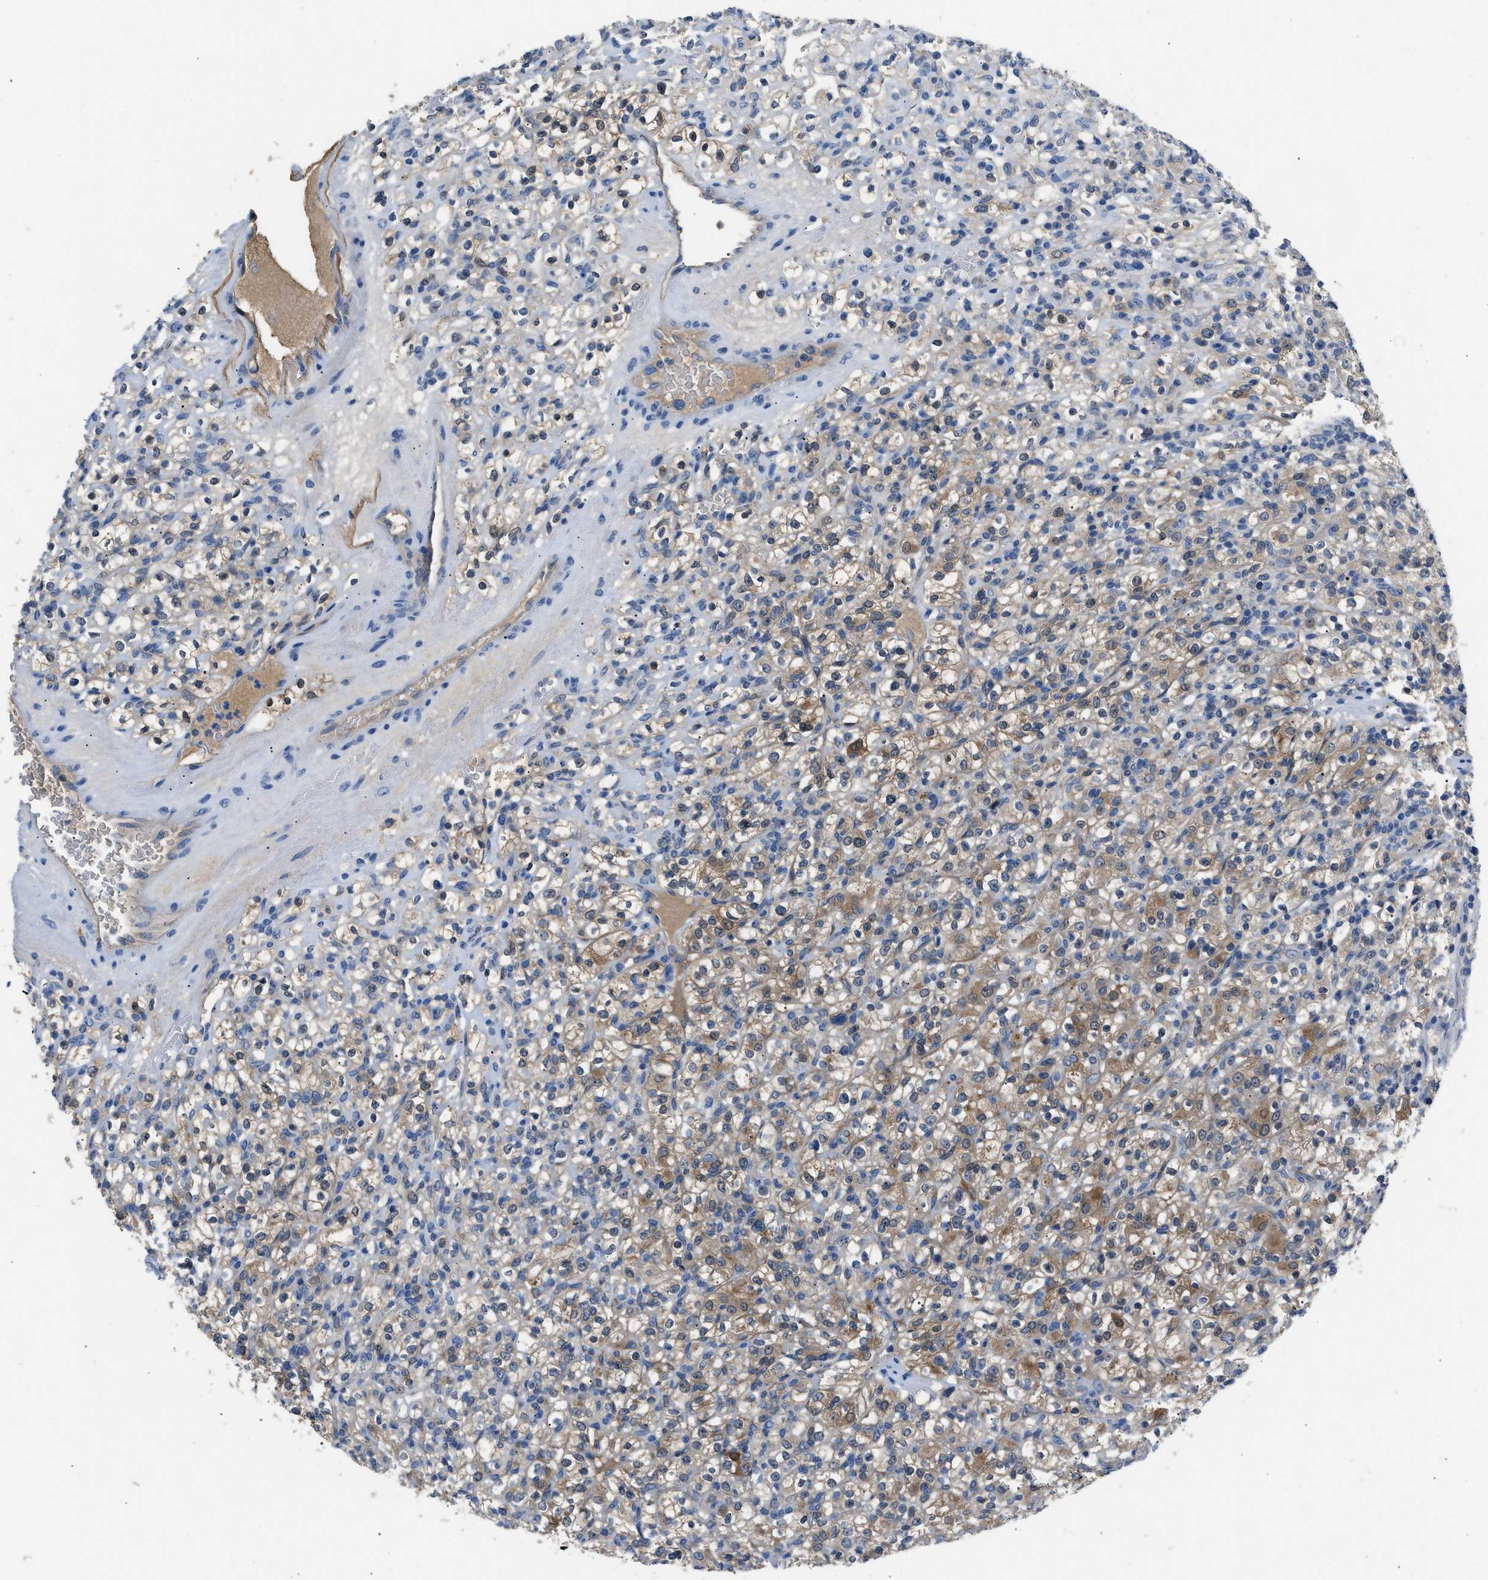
{"staining": {"intensity": "moderate", "quantity": ">75%", "location": "cytoplasmic/membranous"}, "tissue": "renal cancer", "cell_type": "Tumor cells", "image_type": "cancer", "snomed": [{"axis": "morphology", "description": "Normal tissue, NOS"}, {"axis": "morphology", "description": "Adenocarcinoma, NOS"}, {"axis": "topography", "description": "Kidney"}], "caption": "Immunohistochemistry image of adenocarcinoma (renal) stained for a protein (brown), which displays medium levels of moderate cytoplasmic/membranous staining in approximately >75% of tumor cells.", "gene": "DNAAF5", "patient": {"sex": "female", "age": 72}}